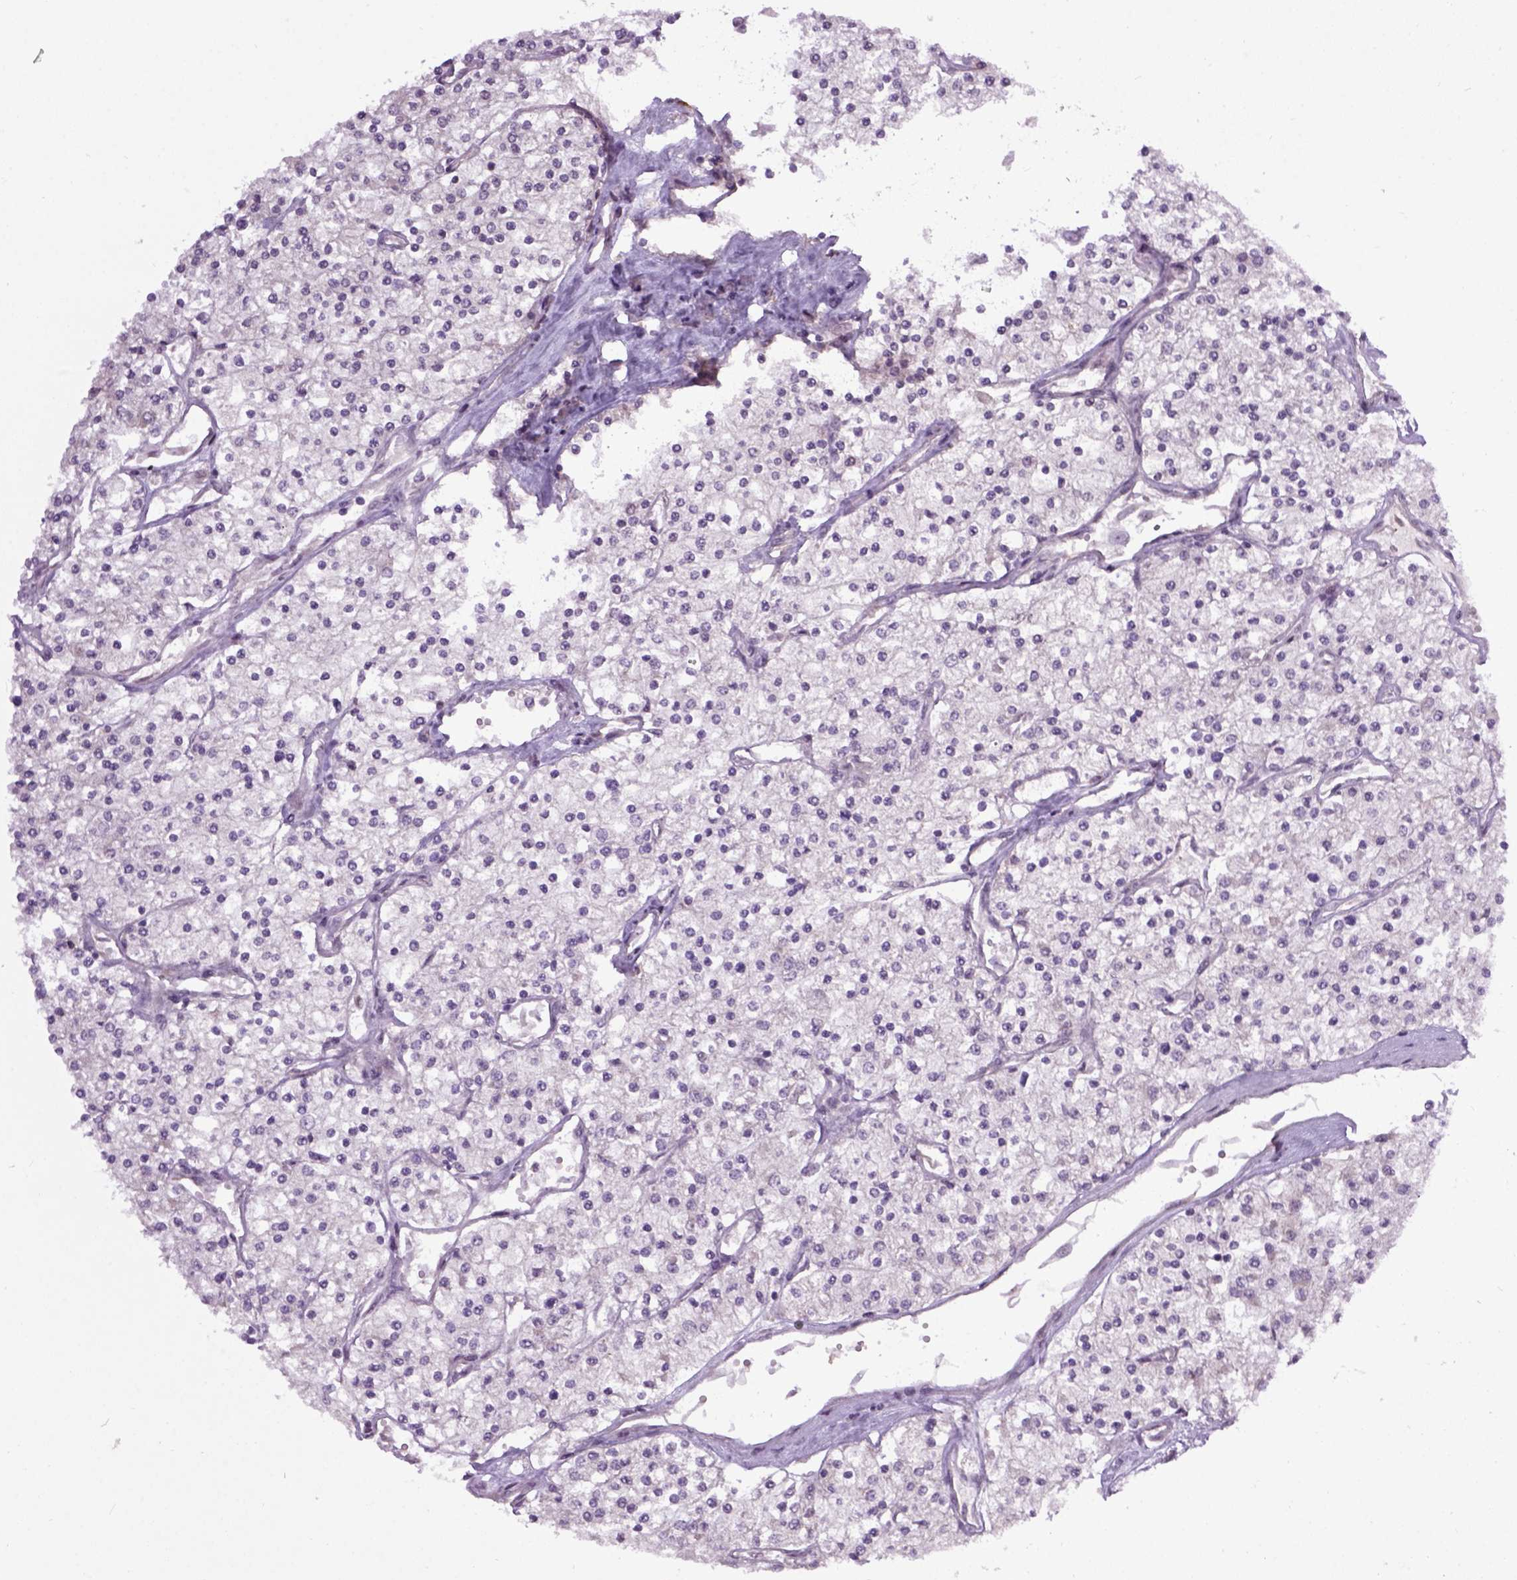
{"staining": {"intensity": "negative", "quantity": "none", "location": "none"}, "tissue": "renal cancer", "cell_type": "Tumor cells", "image_type": "cancer", "snomed": [{"axis": "morphology", "description": "Adenocarcinoma, NOS"}, {"axis": "topography", "description": "Kidney"}], "caption": "High power microscopy photomicrograph of an immunohistochemistry (IHC) histopathology image of renal cancer, revealing no significant expression in tumor cells.", "gene": "RAB43", "patient": {"sex": "male", "age": 80}}